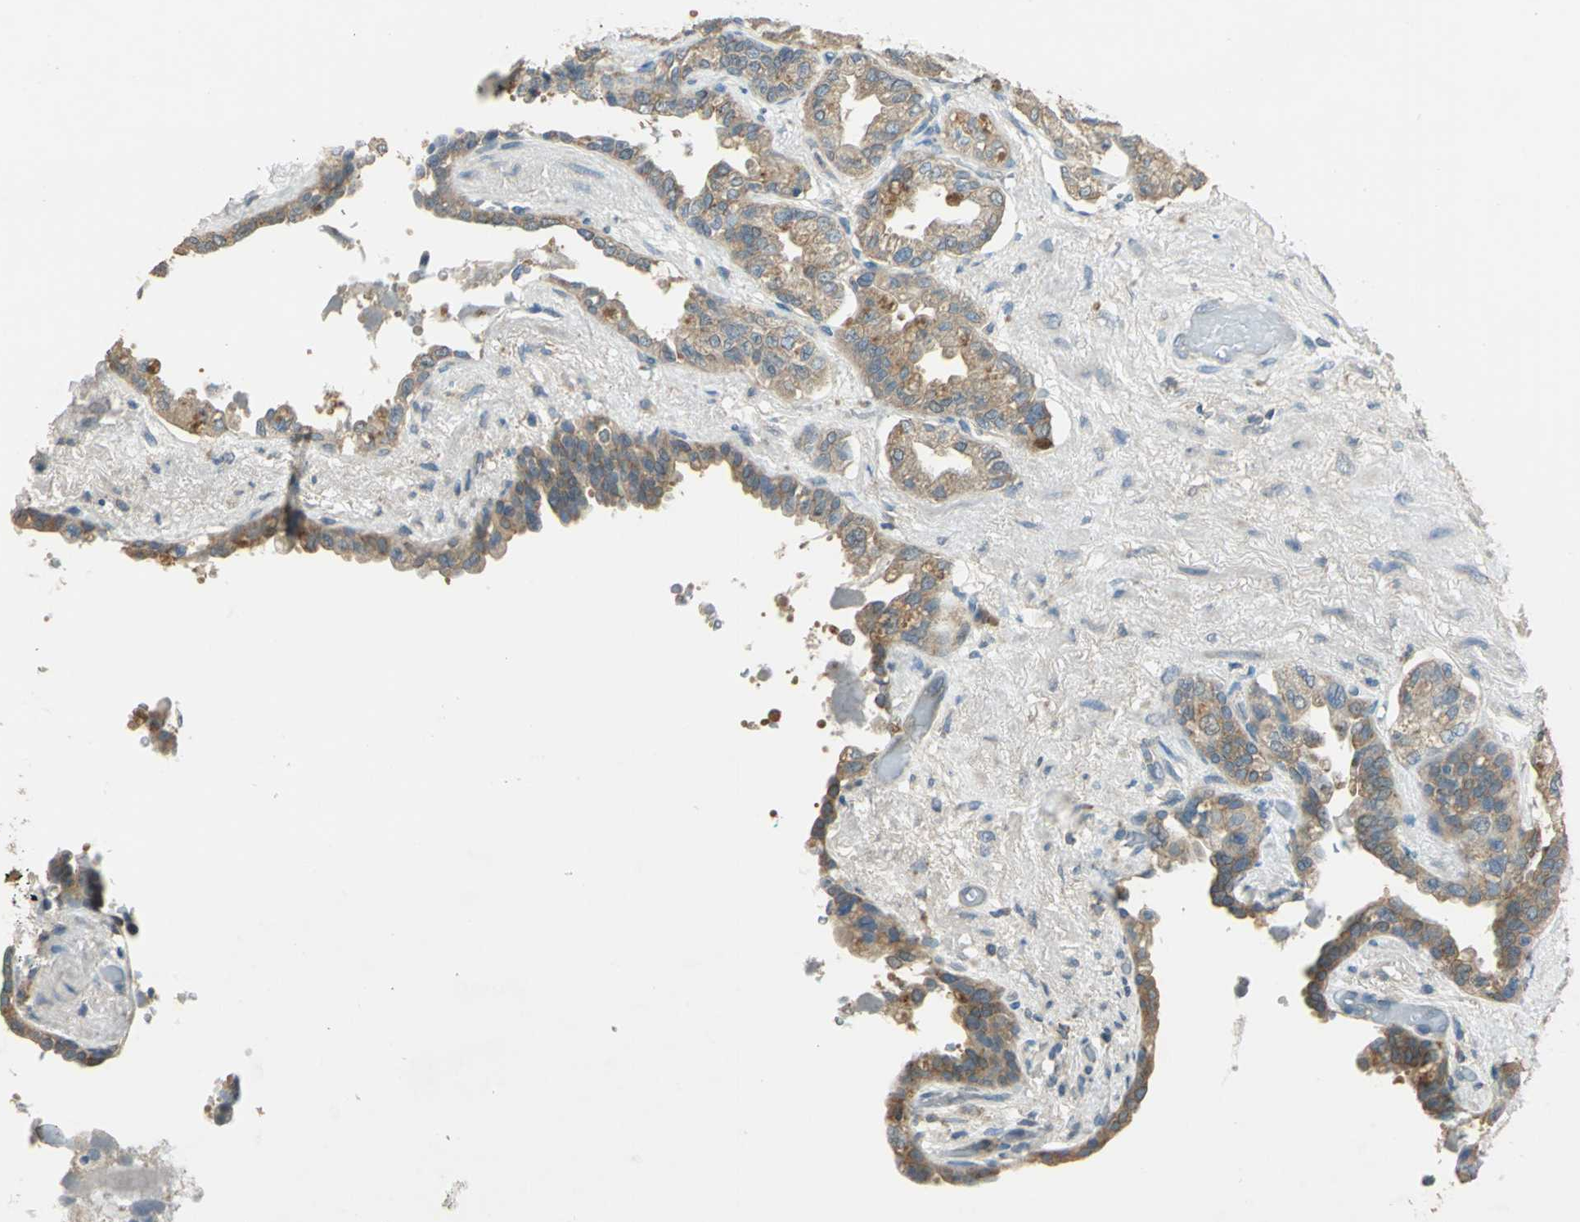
{"staining": {"intensity": "moderate", "quantity": ">75%", "location": "cytoplasmic/membranous"}, "tissue": "seminal vesicle", "cell_type": "Glandular cells", "image_type": "normal", "snomed": [{"axis": "morphology", "description": "Normal tissue, NOS"}, {"axis": "topography", "description": "Seminal veicle"}], "caption": "A high-resolution photomicrograph shows immunohistochemistry staining of unremarkable seminal vesicle, which displays moderate cytoplasmic/membranous staining in about >75% of glandular cells. The staining is performed using DAB (3,3'-diaminobenzidine) brown chromogen to label protein expression. The nuclei are counter-stained blue using hematoxylin.", "gene": "SHC2", "patient": {"sex": "male", "age": 61}}